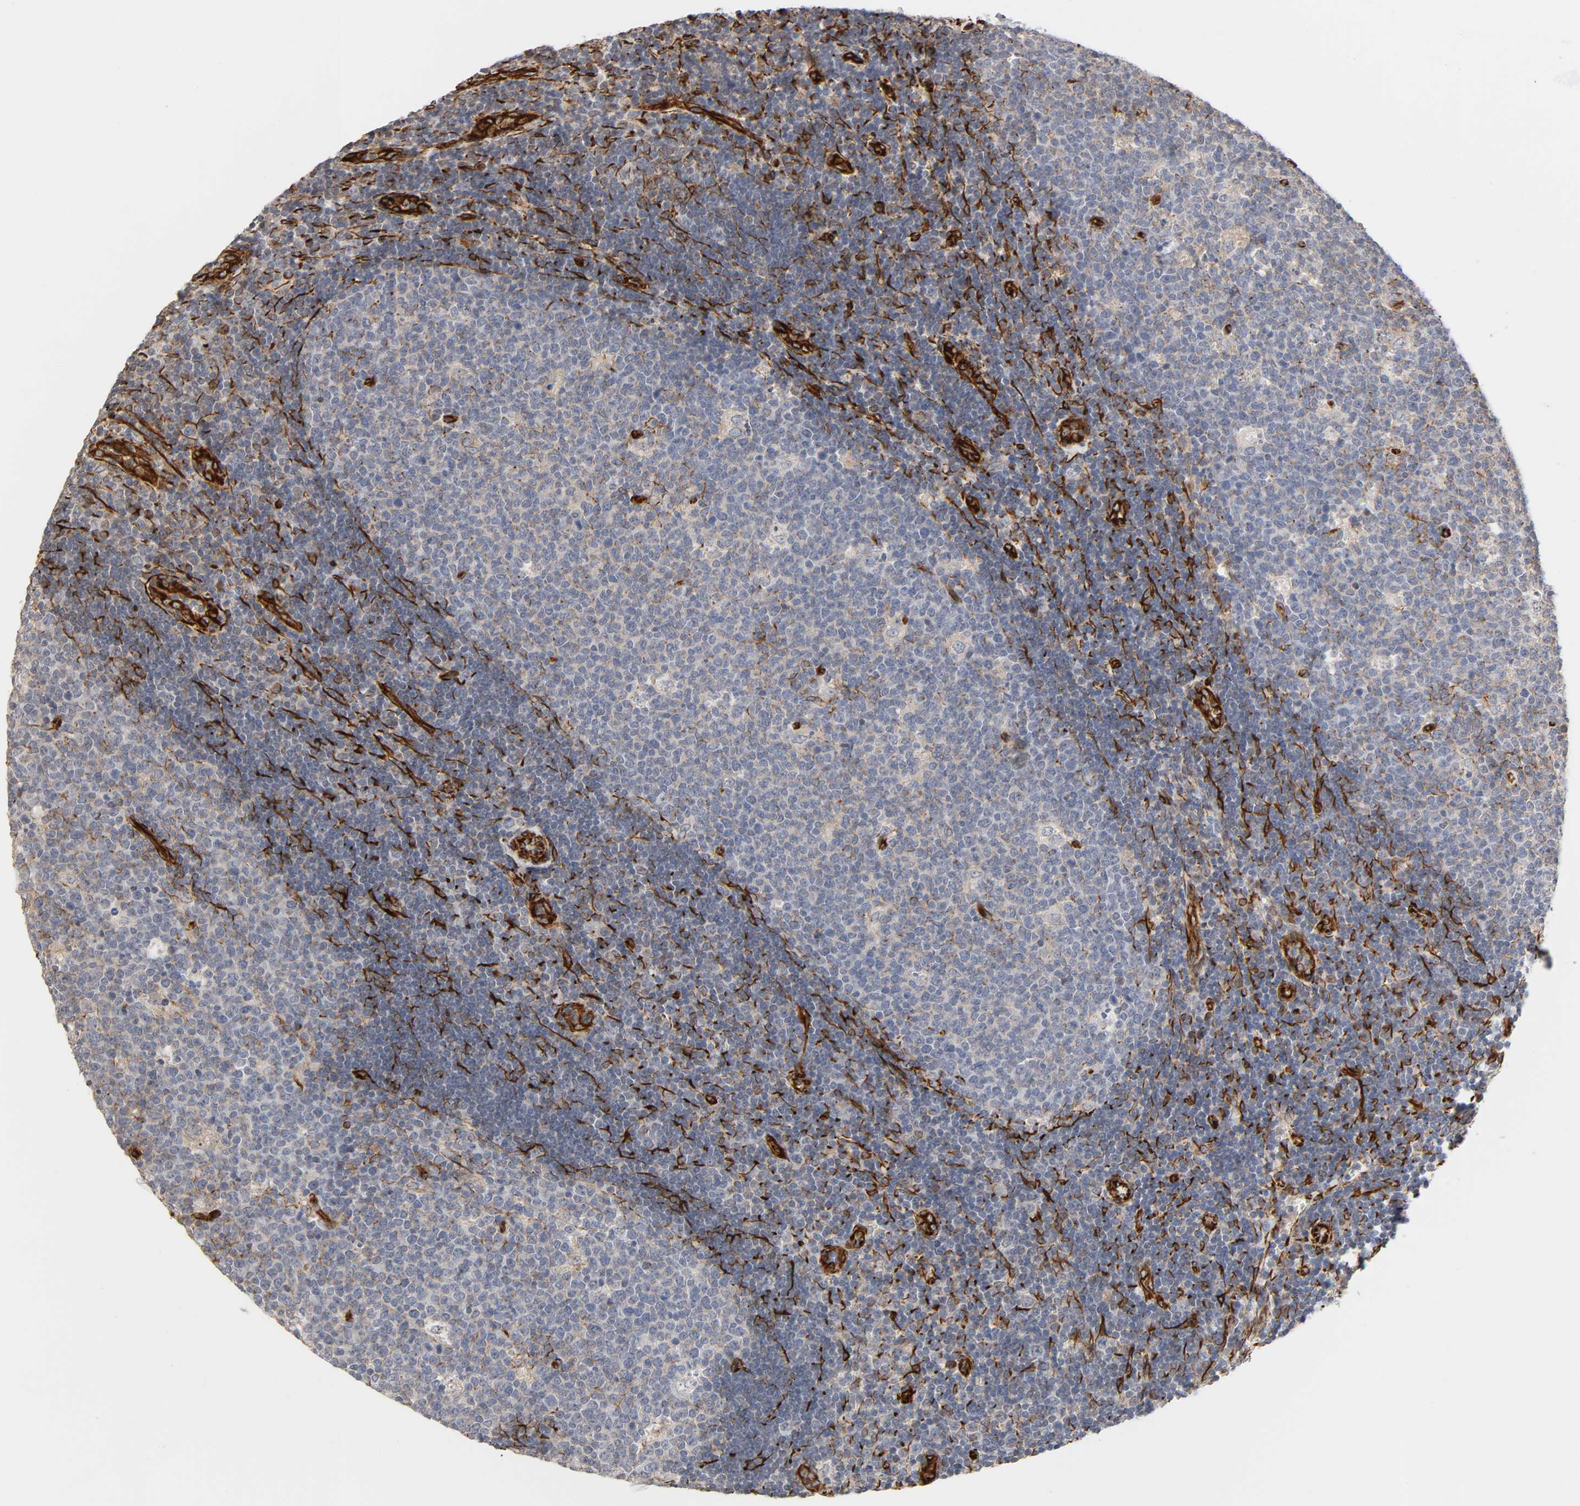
{"staining": {"intensity": "weak", "quantity": "<25%", "location": "cytoplasmic/membranous"}, "tissue": "lymph node", "cell_type": "Germinal center cells", "image_type": "normal", "snomed": [{"axis": "morphology", "description": "Normal tissue, NOS"}, {"axis": "topography", "description": "Lymph node"}, {"axis": "topography", "description": "Salivary gland"}], "caption": "Germinal center cells show no significant expression in unremarkable lymph node. The staining is performed using DAB brown chromogen with nuclei counter-stained in using hematoxylin.", "gene": "FAM118A", "patient": {"sex": "male", "age": 8}}